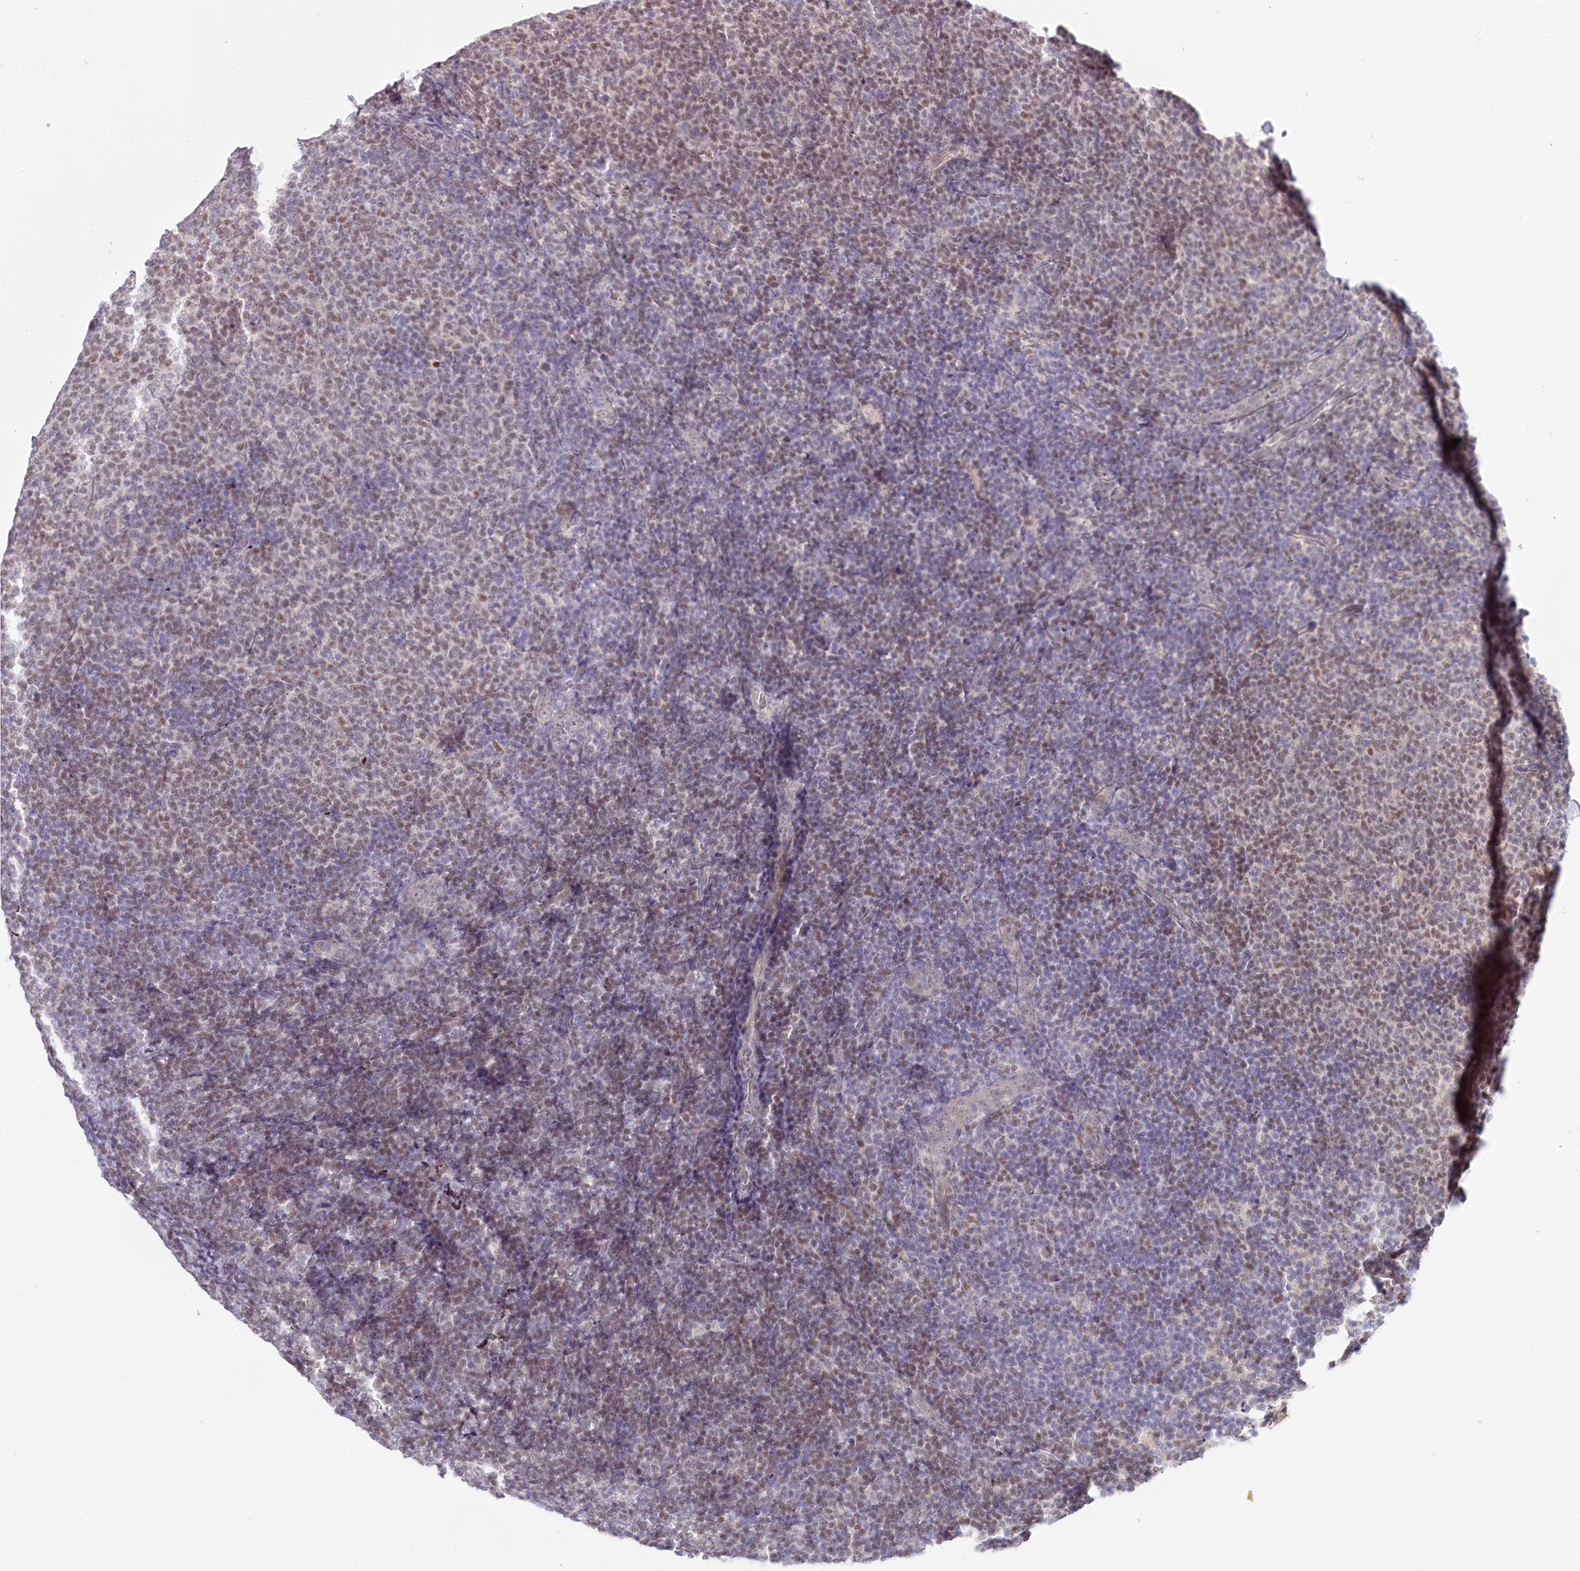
{"staining": {"intensity": "weak", "quantity": "25%-75%", "location": "nuclear"}, "tissue": "lymphoma", "cell_type": "Tumor cells", "image_type": "cancer", "snomed": [{"axis": "morphology", "description": "Malignant lymphoma, non-Hodgkin's type, Low grade"}, {"axis": "topography", "description": "Lymph node"}], "caption": "About 25%-75% of tumor cells in human low-grade malignant lymphoma, non-Hodgkin's type show weak nuclear protein staining as visualized by brown immunohistochemical staining.", "gene": "AMTN", "patient": {"sex": "male", "age": 66}}